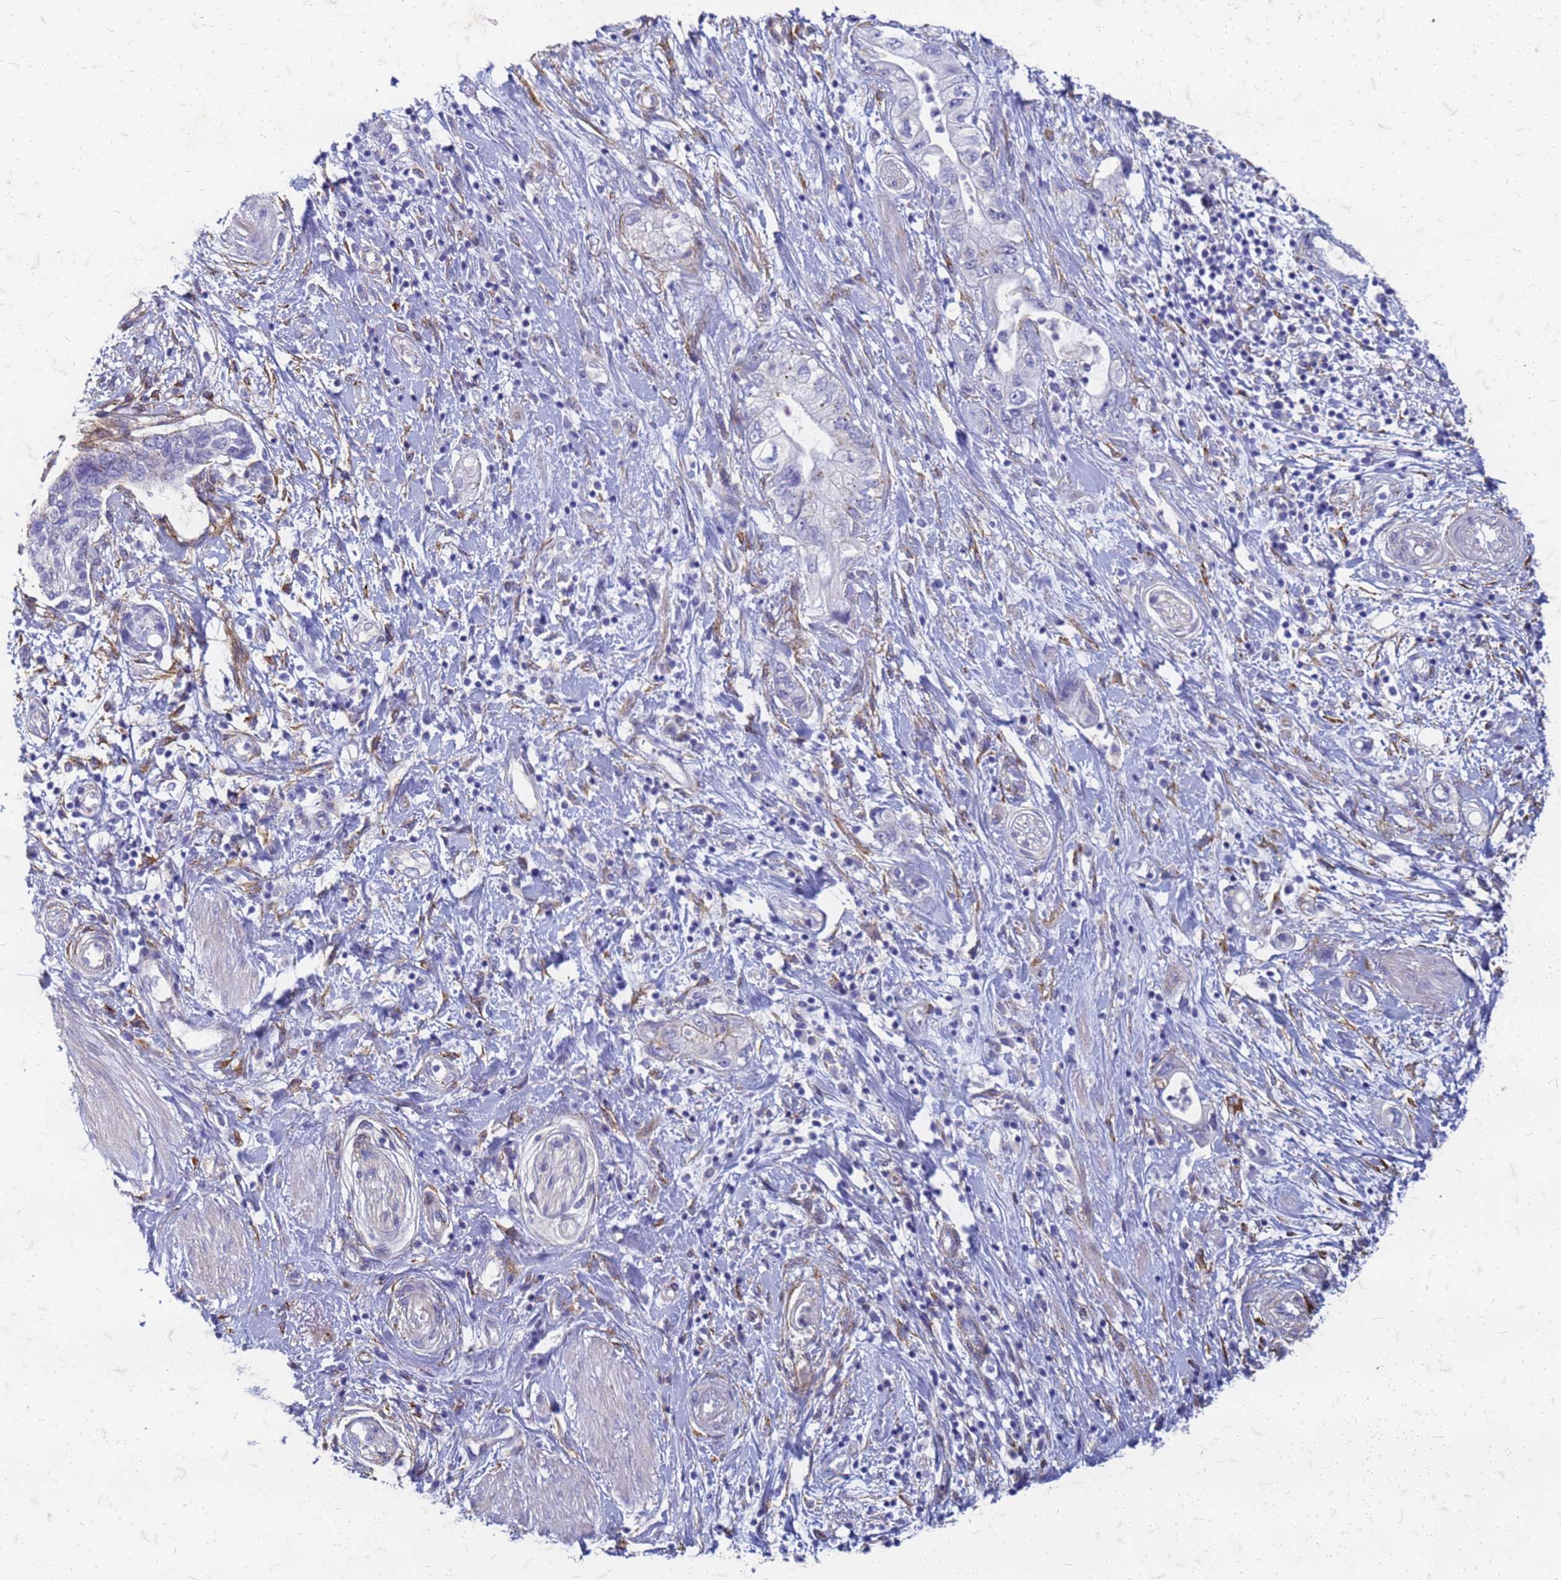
{"staining": {"intensity": "negative", "quantity": "none", "location": "none"}, "tissue": "pancreatic cancer", "cell_type": "Tumor cells", "image_type": "cancer", "snomed": [{"axis": "morphology", "description": "Adenocarcinoma, NOS"}, {"axis": "topography", "description": "Pancreas"}], "caption": "This image is of pancreatic cancer stained with IHC to label a protein in brown with the nuclei are counter-stained blue. There is no expression in tumor cells. The staining is performed using DAB brown chromogen with nuclei counter-stained in using hematoxylin.", "gene": "TRIM64B", "patient": {"sex": "female", "age": 73}}